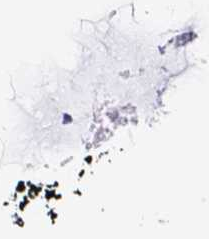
{"staining": {"intensity": "weak", "quantity": "<25%", "location": "nuclear"}, "tissue": "ovarian cancer", "cell_type": "Tumor cells", "image_type": "cancer", "snomed": [{"axis": "morphology", "description": "Cystadenocarcinoma, mucinous, NOS"}, {"axis": "topography", "description": "Ovary"}], "caption": "A histopathology image of ovarian cancer stained for a protein displays no brown staining in tumor cells.", "gene": "PRM1", "patient": {"sex": "female", "age": 71}}